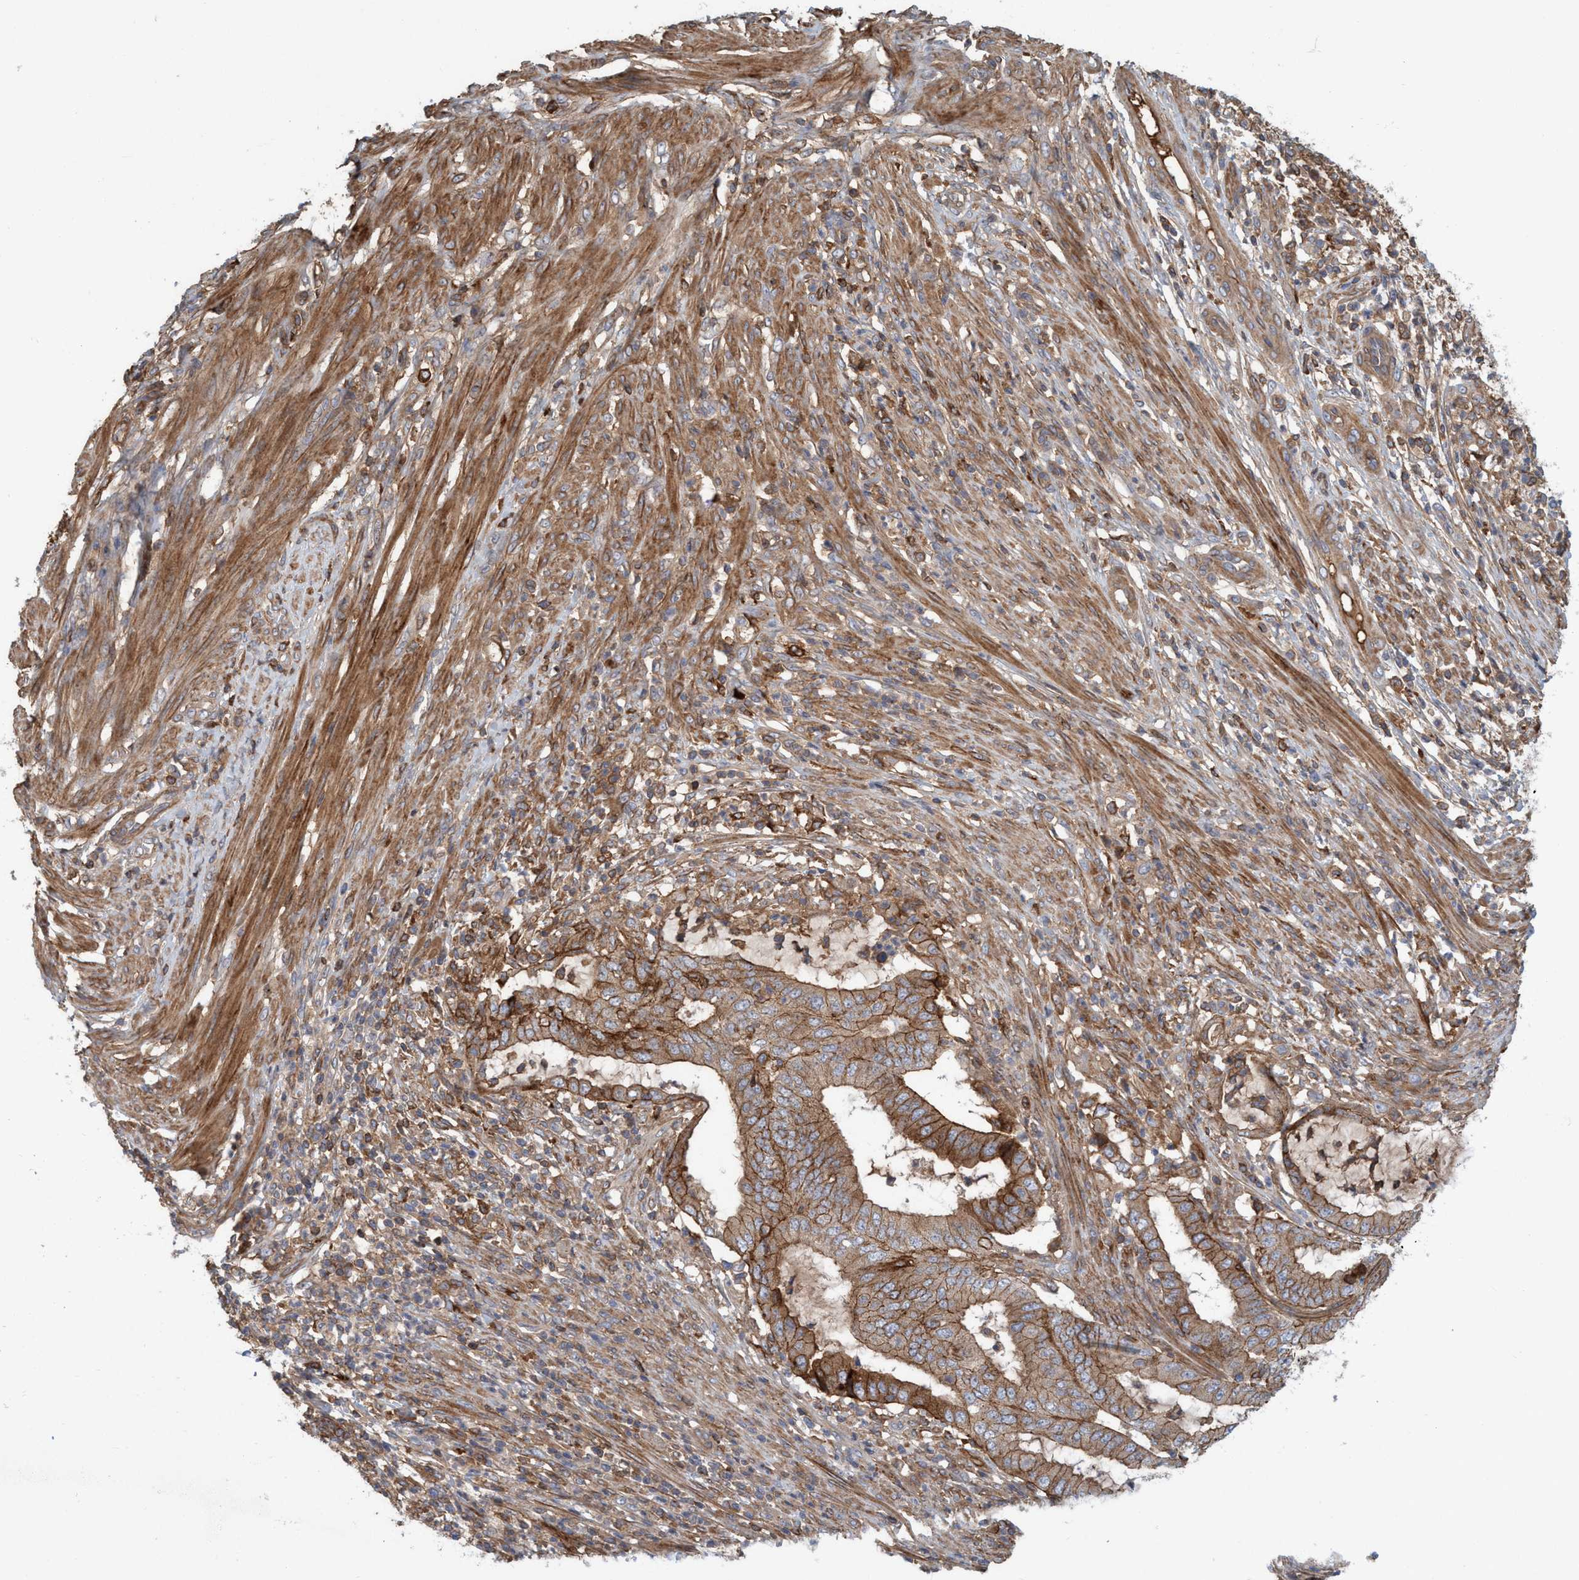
{"staining": {"intensity": "strong", "quantity": ">75%", "location": "cytoplasmic/membranous"}, "tissue": "endometrial cancer", "cell_type": "Tumor cells", "image_type": "cancer", "snomed": [{"axis": "morphology", "description": "Adenocarcinoma, NOS"}, {"axis": "topography", "description": "Endometrium"}], "caption": "A brown stain labels strong cytoplasmic/membranous staining of a protein in human adenocarcinoma (endometrial) tumor cells.", "gene": "SPECC1", "patient": {"sex": "female", "age": 51}}